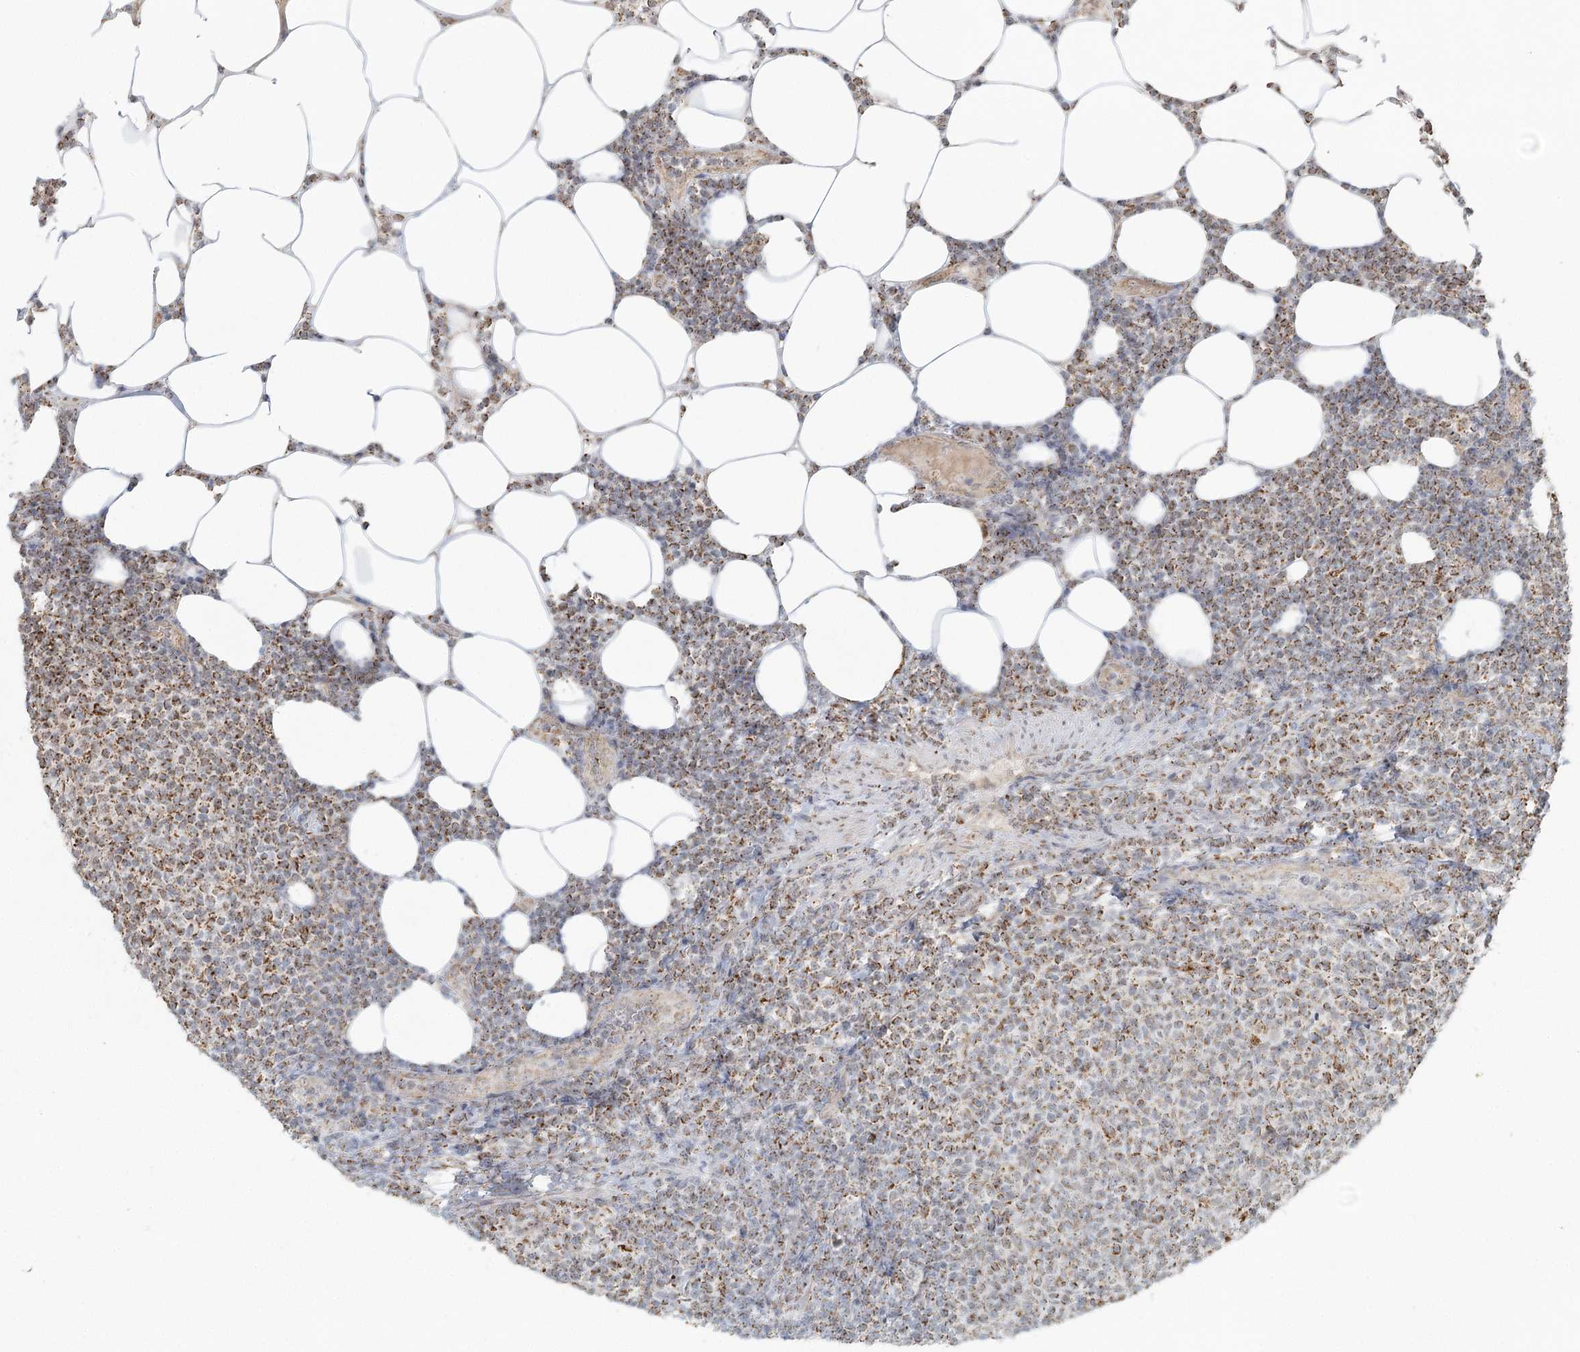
{"staining": {"intensity": "moderate", "quantity": ">75%", "location": "cytoplasmic/membranous"}, "tissue": "lymphoma", "cell_type": "Tumor cells", "image_type": "cancer", "snomed": [{"axis": "morphology", "description": "Malignant lymphoma, non-Hodgkin's type, Low grade"}, {"axis": "topography", "description": "Lymph node"}], "caption": "A brown stain highlights moderate cytoplasmic/membranous expression of a protein in low-grade malignant lymphoma, non-Hodgkin's type tumor cells. The protein is stained brown, and the nuclei are stained in blue (DAB (3,3'-diaminobenzidine) IHC with brightfield microscopy, high magnification).", "gene": "LACTB", "patient": {"sex": "male", "age": 66}}